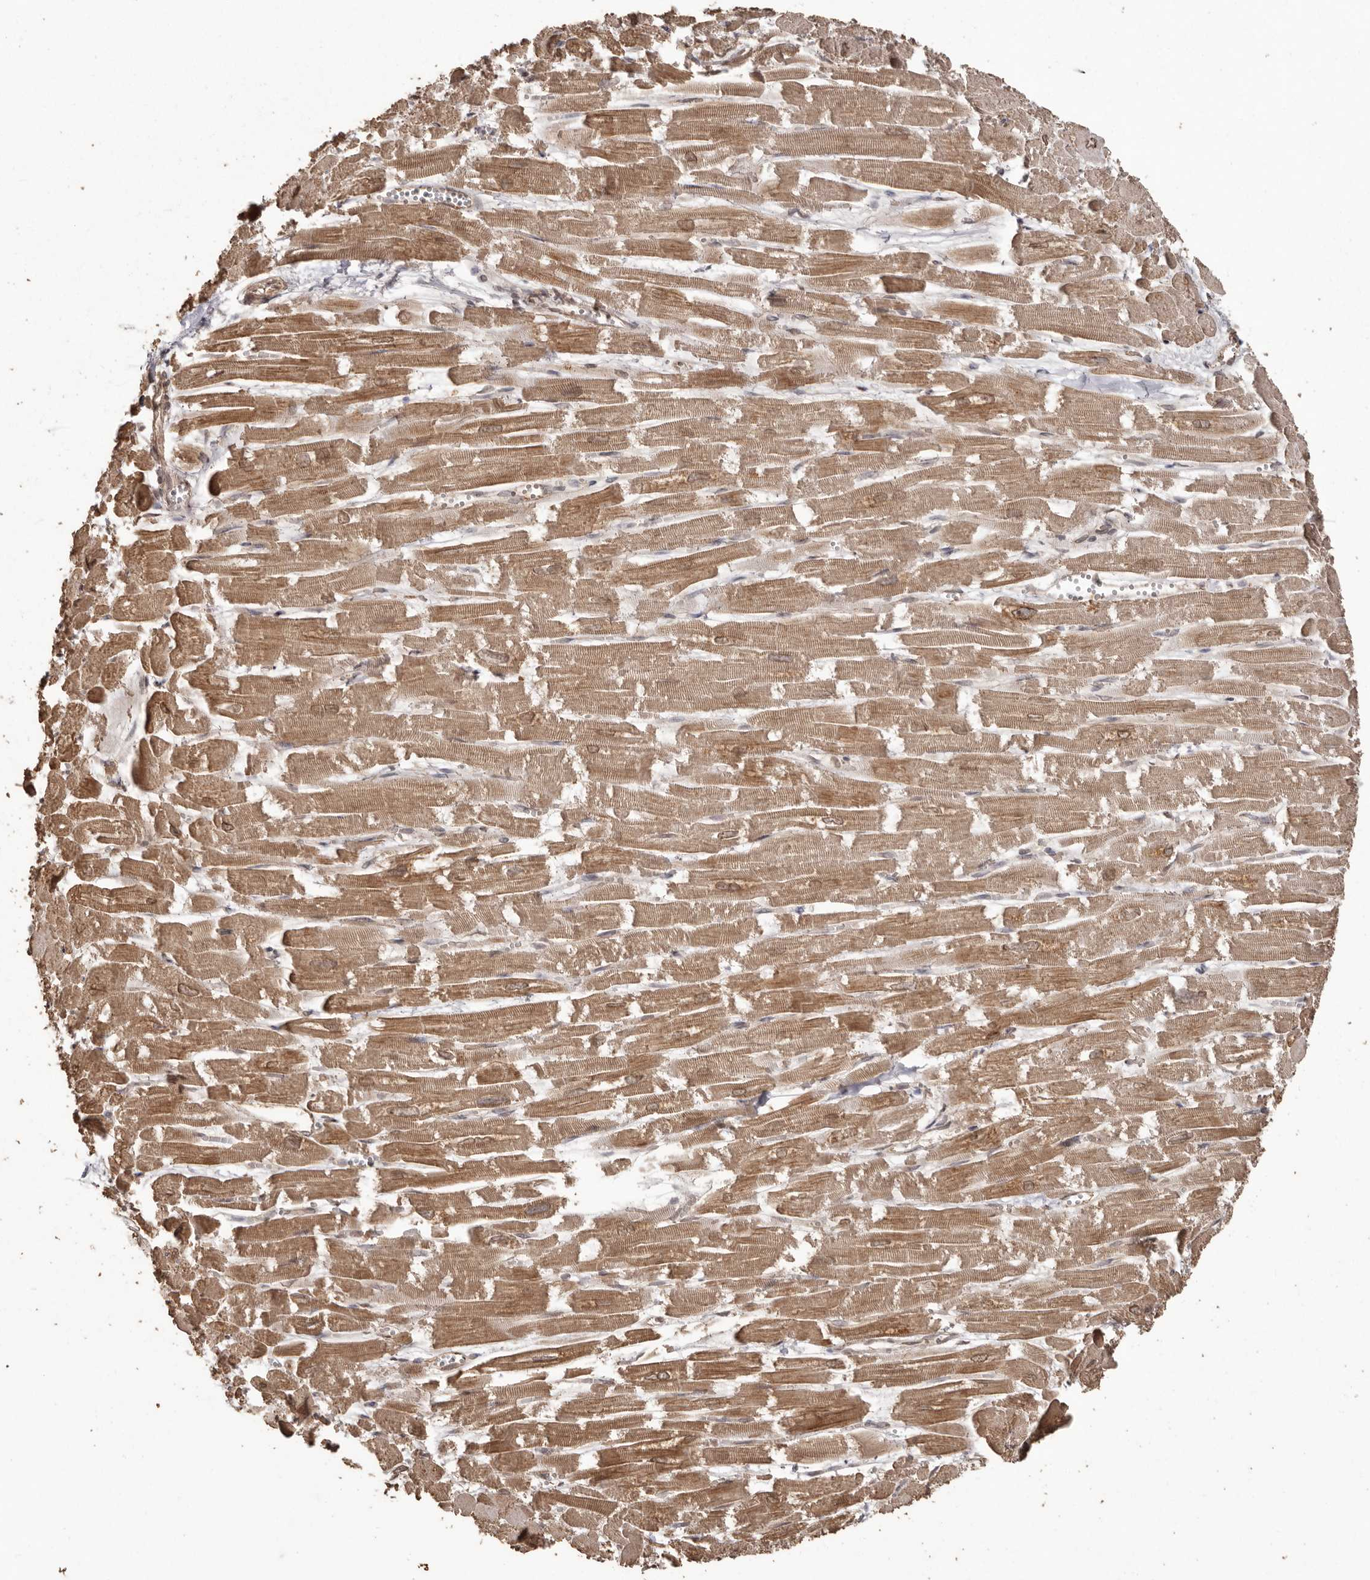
{"staining": {"intensity": "moderate", "quantity": "25%-75%", "location": "cytoplasmic/membranous"}, "tissue": "heart muscle", "cell_type": "Cardiomyocytes", "image_type": "normal", "snomed": [{"axis": "morphology", "description": "Normal tissue, NOS"}, {"axis": "topography", "description": "Heart"}], "caption": "Heart muscle stained for a protein (brown) reveals moderate cytoplasmic/membranous positive staining in approximately 25%-75% of cardiomyocytes.", "gene": "NUP43", "patient": {"sex": "male", "age": 54}}